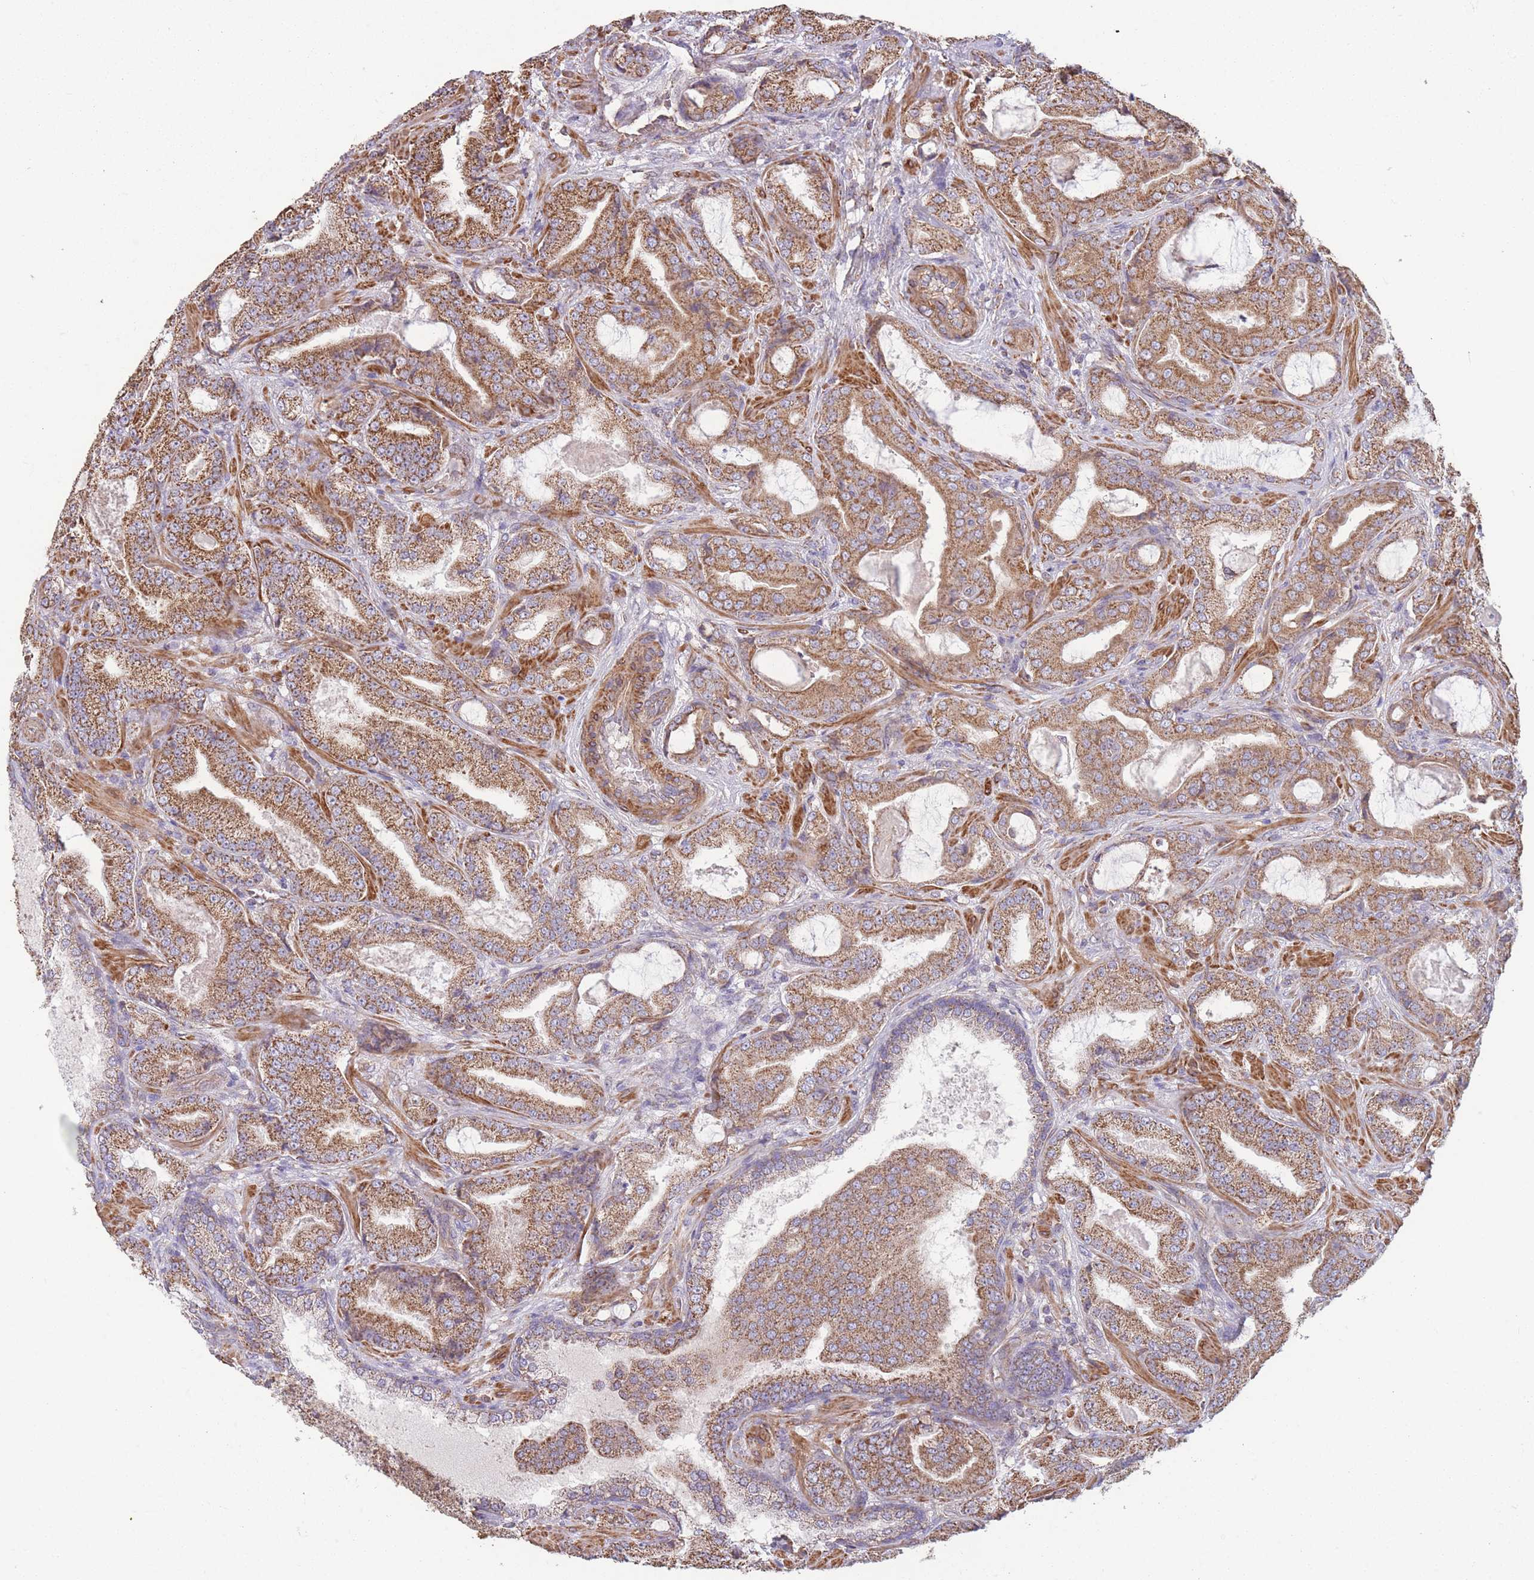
{"staining": {"intensity": "moderate", "quantity": ">75%", "location": "cytoplasmic/membranous"}, "tissue": "prostate cancer", "cell_type": "Tumor cells", "image_type": "cancer", "snomed": [{"axis": "morphology", "description": "Adenocarcinoma, High grade"}, {"axis": "topography", "description": "Prostate"}], "caption": "Immunohistochemical staining of human high-grade adenocarcinoma (prostate) exhibits moderate cytoplasmic/membranous protein staining in approximately >75% of tumor cells.", "gene": "KIF16B", "patient": {"sex": "male", "age": 68}}